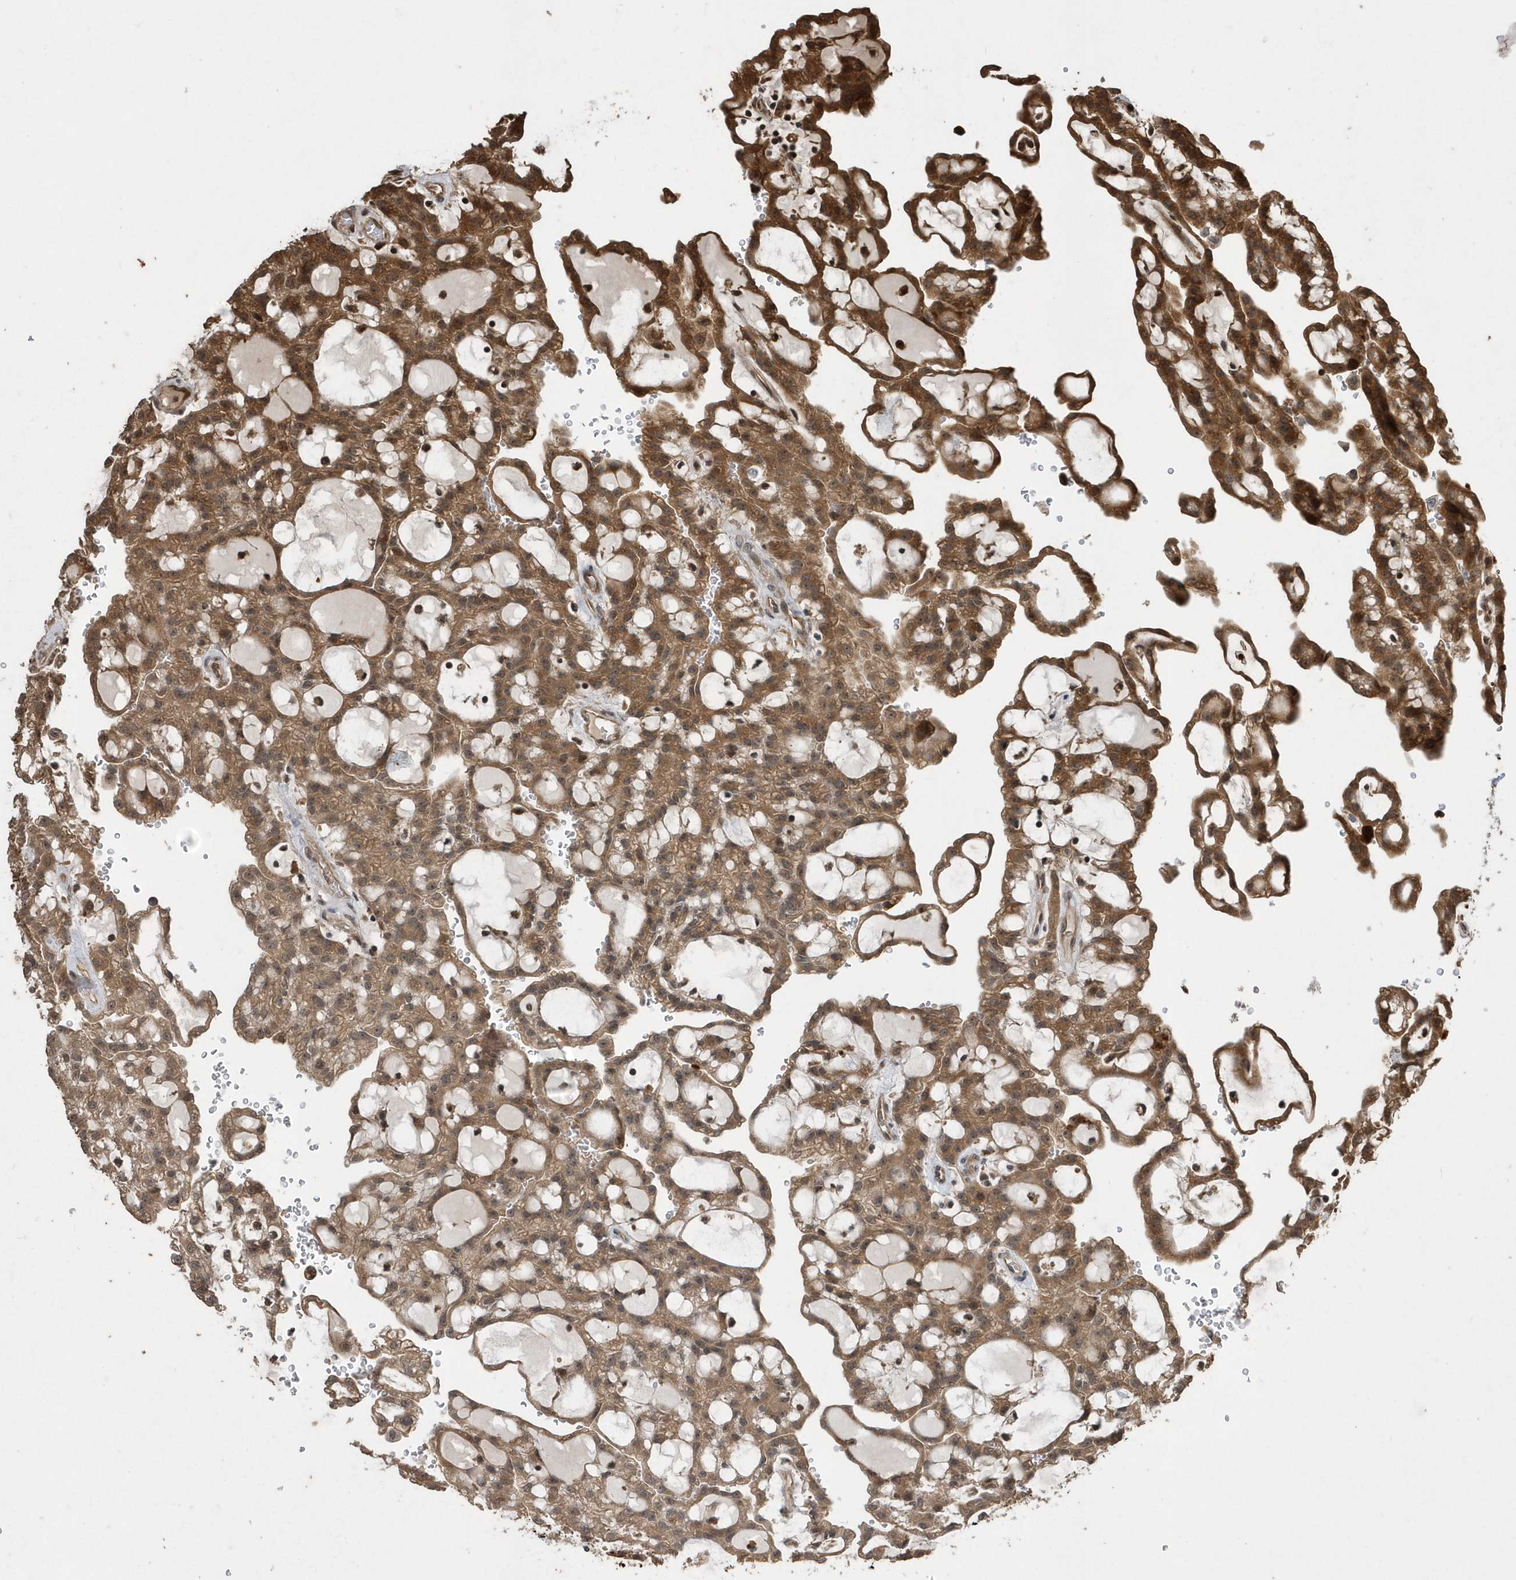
{"staining": {"intensity": "moderate", "quantity": ">75%", "location": "cytoplasmic/membranous"}, "tissue": "renal cancer", "cell_type": "Tumor cells", "image_type": "cancer", "snomed": [{"axis": "morphology", "description": "Adenocarcinoma, NOS"}, {"axis": "topography", "description": "Kidney"}], "caption": "Brown immunohistochemical staining in adenocarcinoma (renal) reveals moderate cytoplasmic/membranous staining in approximately >75% of tumor cells.", "gene": "WASHC5", "patient": {"sex": "male", "age": 63}}